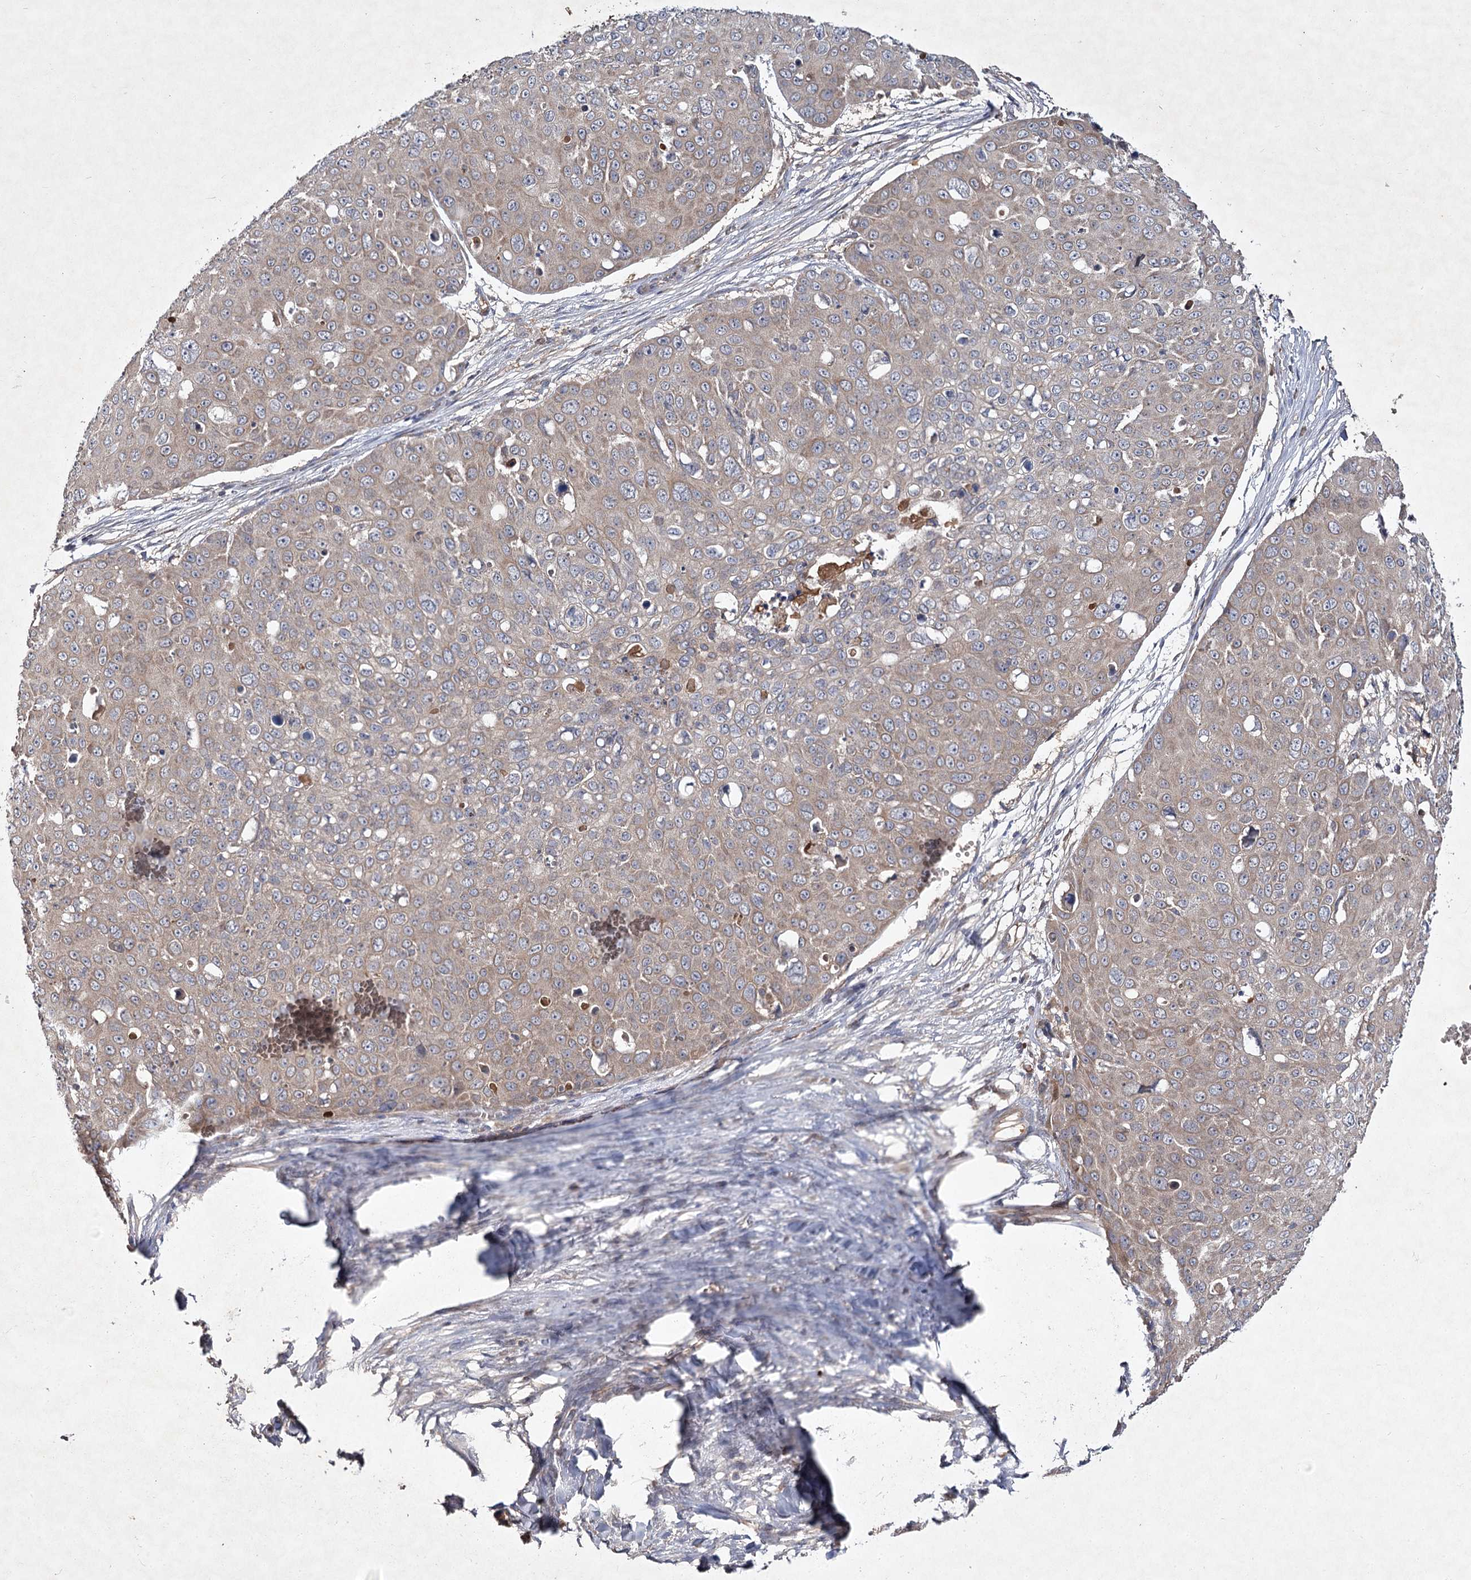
{"staining": {"intensity": "weak", "quantity": "<25%", "location": "cytoplasmic/membranous"}, "tissue": "skin cancer", "cell_type": "Tumor cells", "image_type": "cancer", "snomed": [{"axis": "morphology", "description": "Squamous cell carcinoma, NOS"}, {"axis": "topography", "description": "Skin"}], "caption": "High magnification brightfield microscopy of squamous cell carcinoma (skin) stained with DAB (3,3'-diaminobenzidine) (brown) and counterstained with hematoxylin (blue): tumor cells show no significant expression.", "gene": "MFN1", "patient": {"sex": "male", "age": 71}}